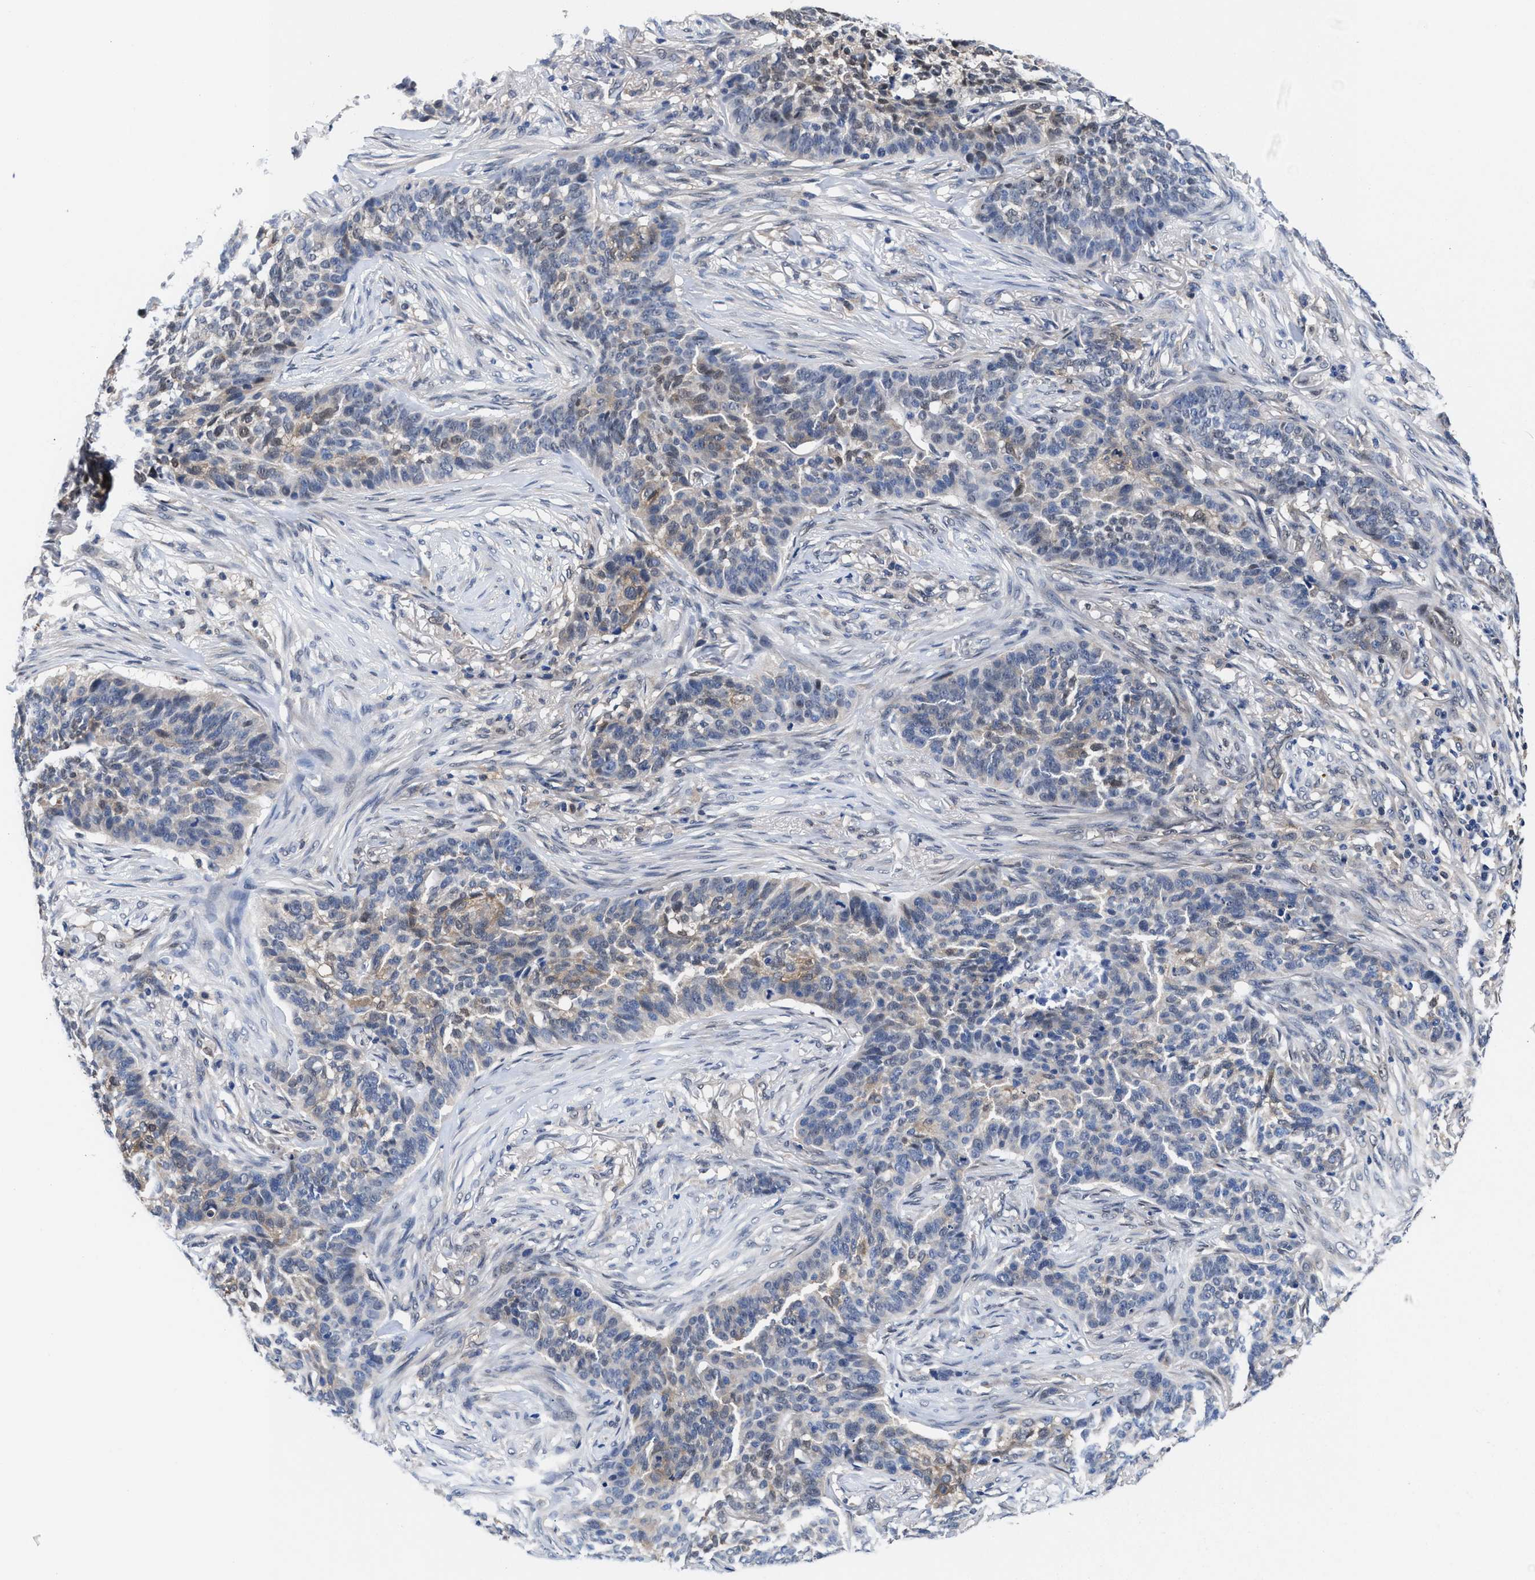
{"staining": {"intensity": "weak", "quantity": "25%-75%", "location": "cytoplasmic/membranous,nuclear"}, "tissue": "skin cancer", "cell_type": "Tumor cells", "image_type": "cancer", "snomed": [{"axis": "morphology", "description": "Basal cell carcinoma"}, {"axis": "topography", "description": "Skin"}], "caption": "Skin cancer stained for a protein demonstrates weak cytoplasmic/membranous and nuclear positivity in tumor cells.", "gene": "ACLY", "patient": {"sex": "male", "age": 85}}